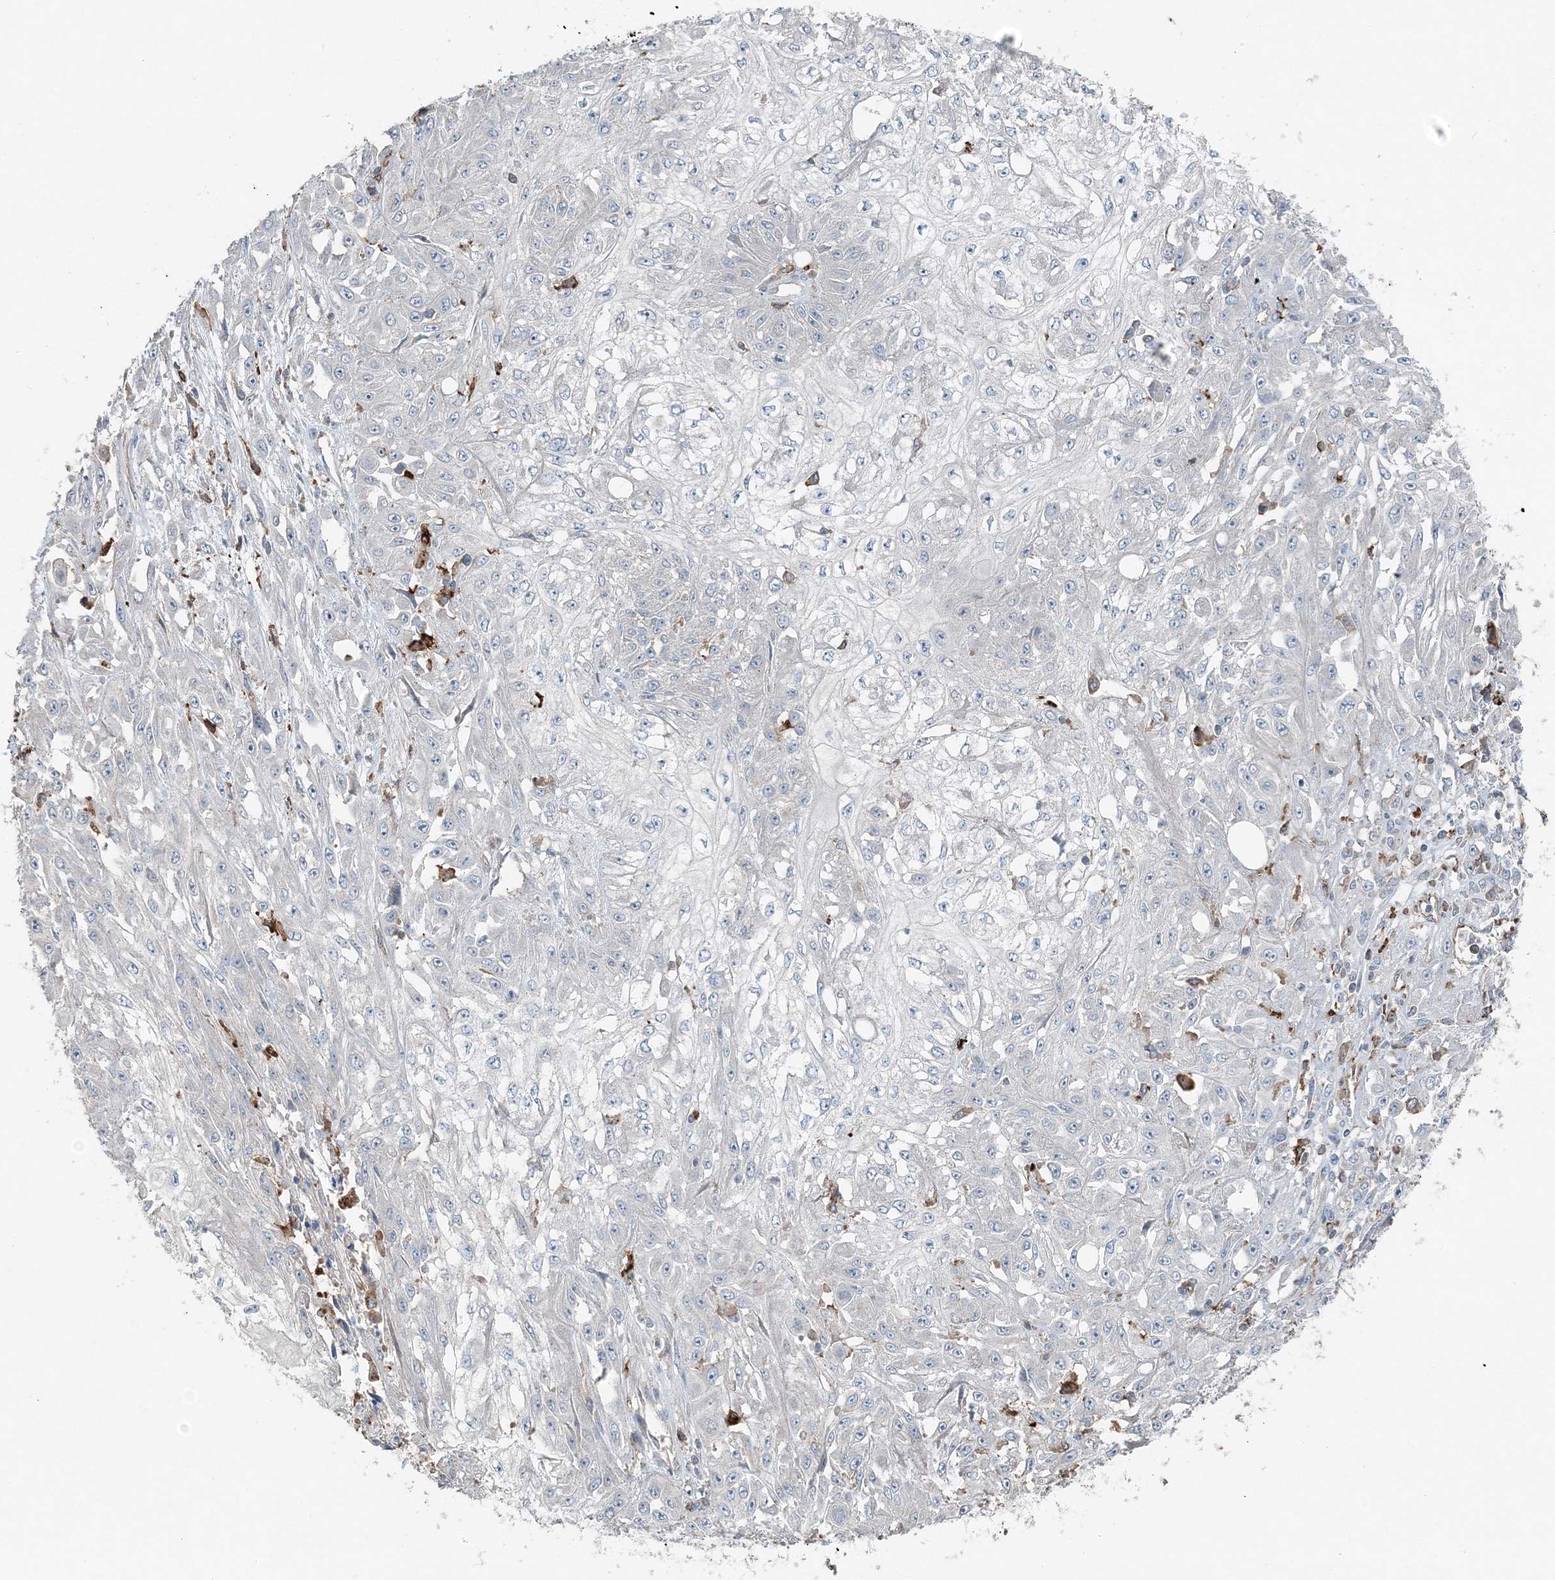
{"staining": {"intensity": "negative", "quantity": "none", "location": "none"}, "tissue": "skin cancer", "cell_type": "Tumor cells", "image_type": "cancer", "snomed": [{"axis": "morphology", "description": "Squamous cell carcinoma, NOS"}, {"axis": "morphology", "description": "Squamous cell carcinoma, metastatic, NOS"}, {"axis": "topography", "description": "Skin"}, {"axis": "topography", "description": "Lymph node"}], "caption": "Human skin cancer stained for a protein using immunohistochemistry shows no positivity in tumor cells.", "gene": "KY", "patient": {"sex": "male", "age": 75}}